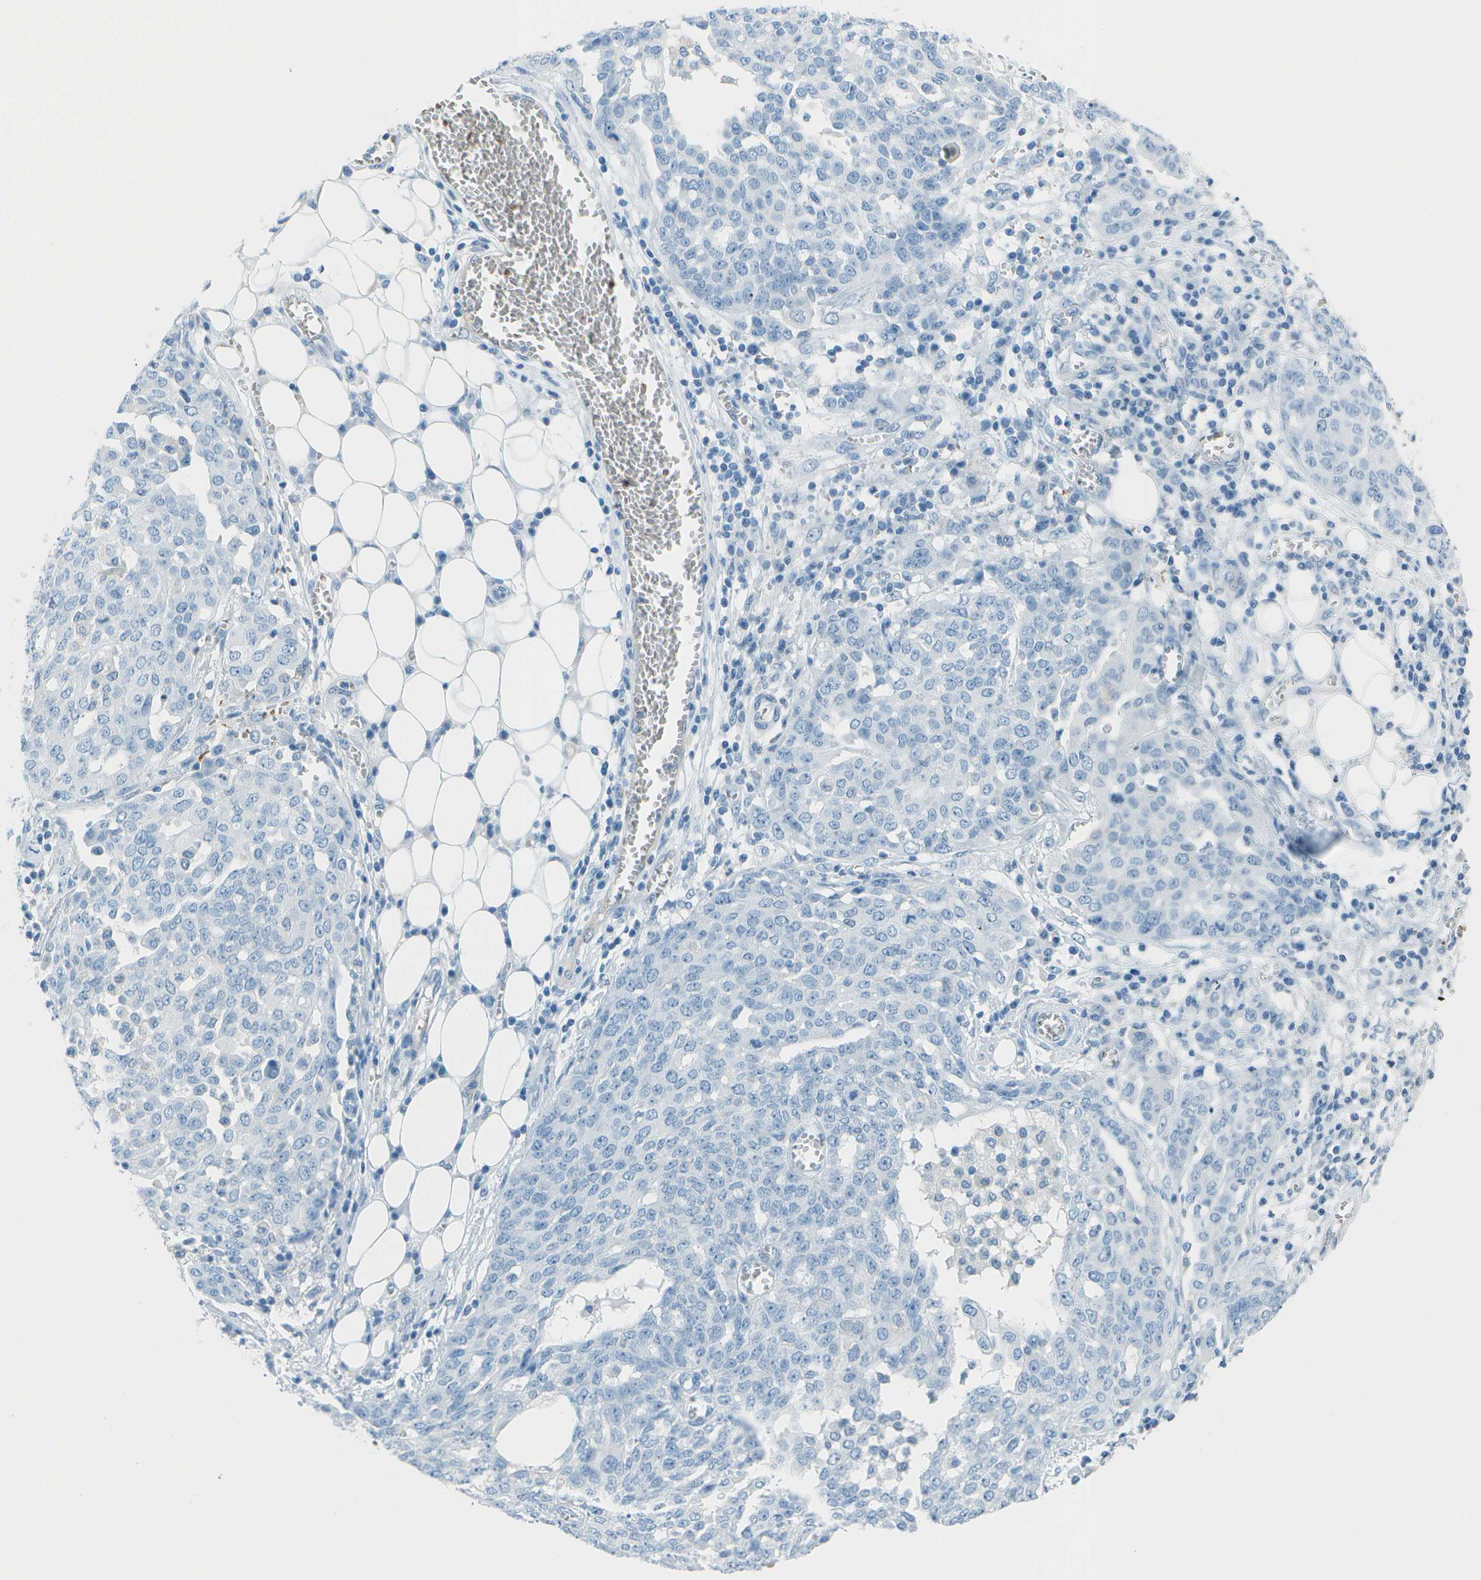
{"staining": {"intensity": "negative", "quantity": "none", "location": "none"}, "tissue": "ovarian cancer", "cell_type": "Tumor cells", "image_type": "cancer", "snomed": [{"axis": "morphology", "description": "Cystadenocarcinoma, serous, NOS"}, {"axis": "topography", "description": "Soft tissue"}, {"axis": "topography", "description": "Ovary"}], "caption": "A micrograph of human ovarian cancer (serous cystadenocarcinoma) is negative for staining in tumor cells.", "gene": "ASL", "patient": {"sex": "female", "age": 57}}